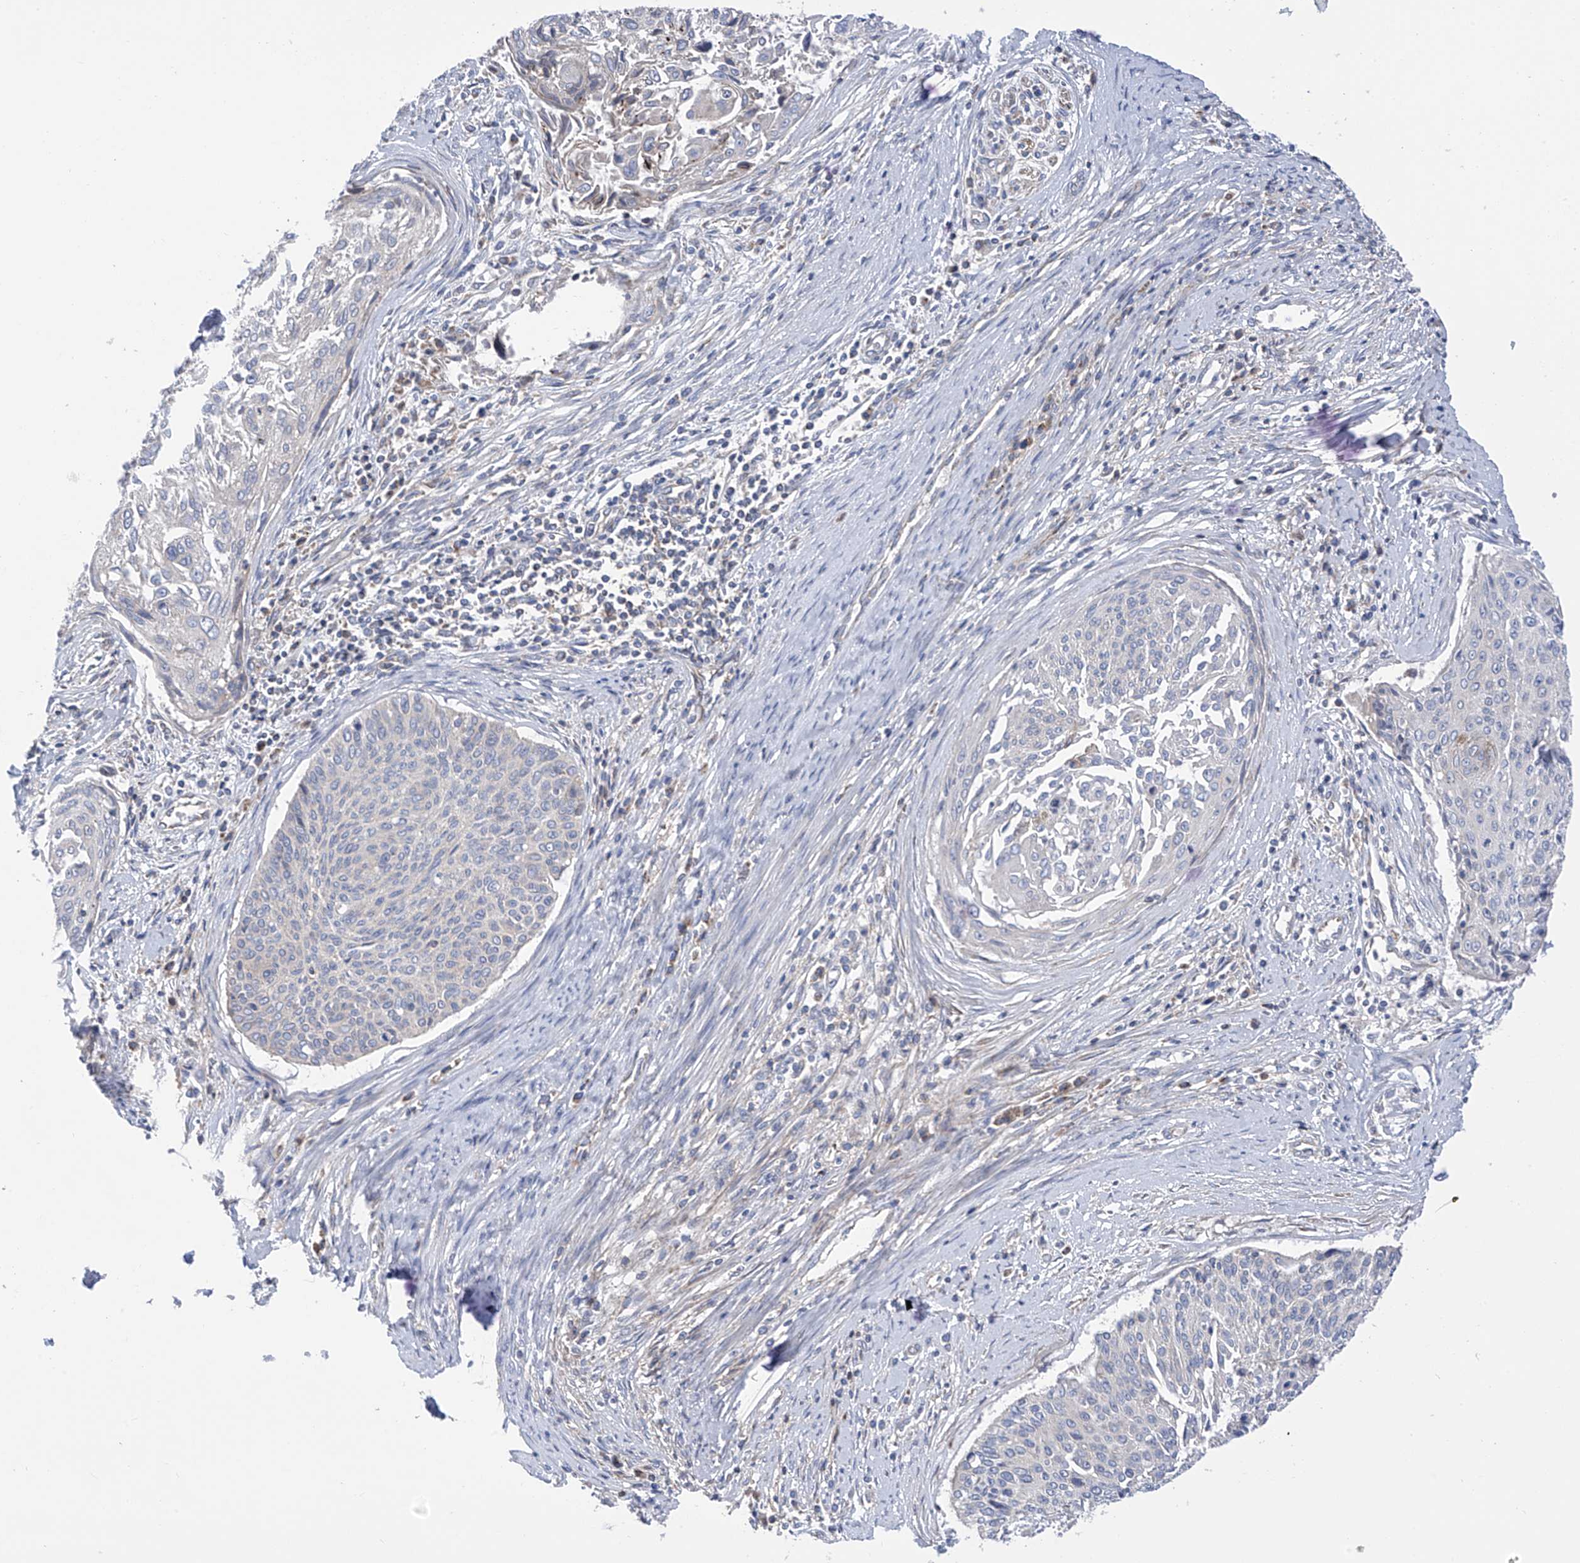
{"staining": {"intensity": "negative", "quantity": "none", "location": "none"}, "tissue": "cervical cancer", "cell_type": "Tumor cells", "image_type": "cancer", "snomed": [{"axis": "morphology", "description": "Squamous cell carcinoma, NOS"}, {"axis": "topography", "description": "Cervix"}], "caption": "Tumor cells show no significant protein positivity in cervical cancer (squamous cell carcinoma).", "gene": "P2RX7", "patient": {"sex": "female", "age": 55}}